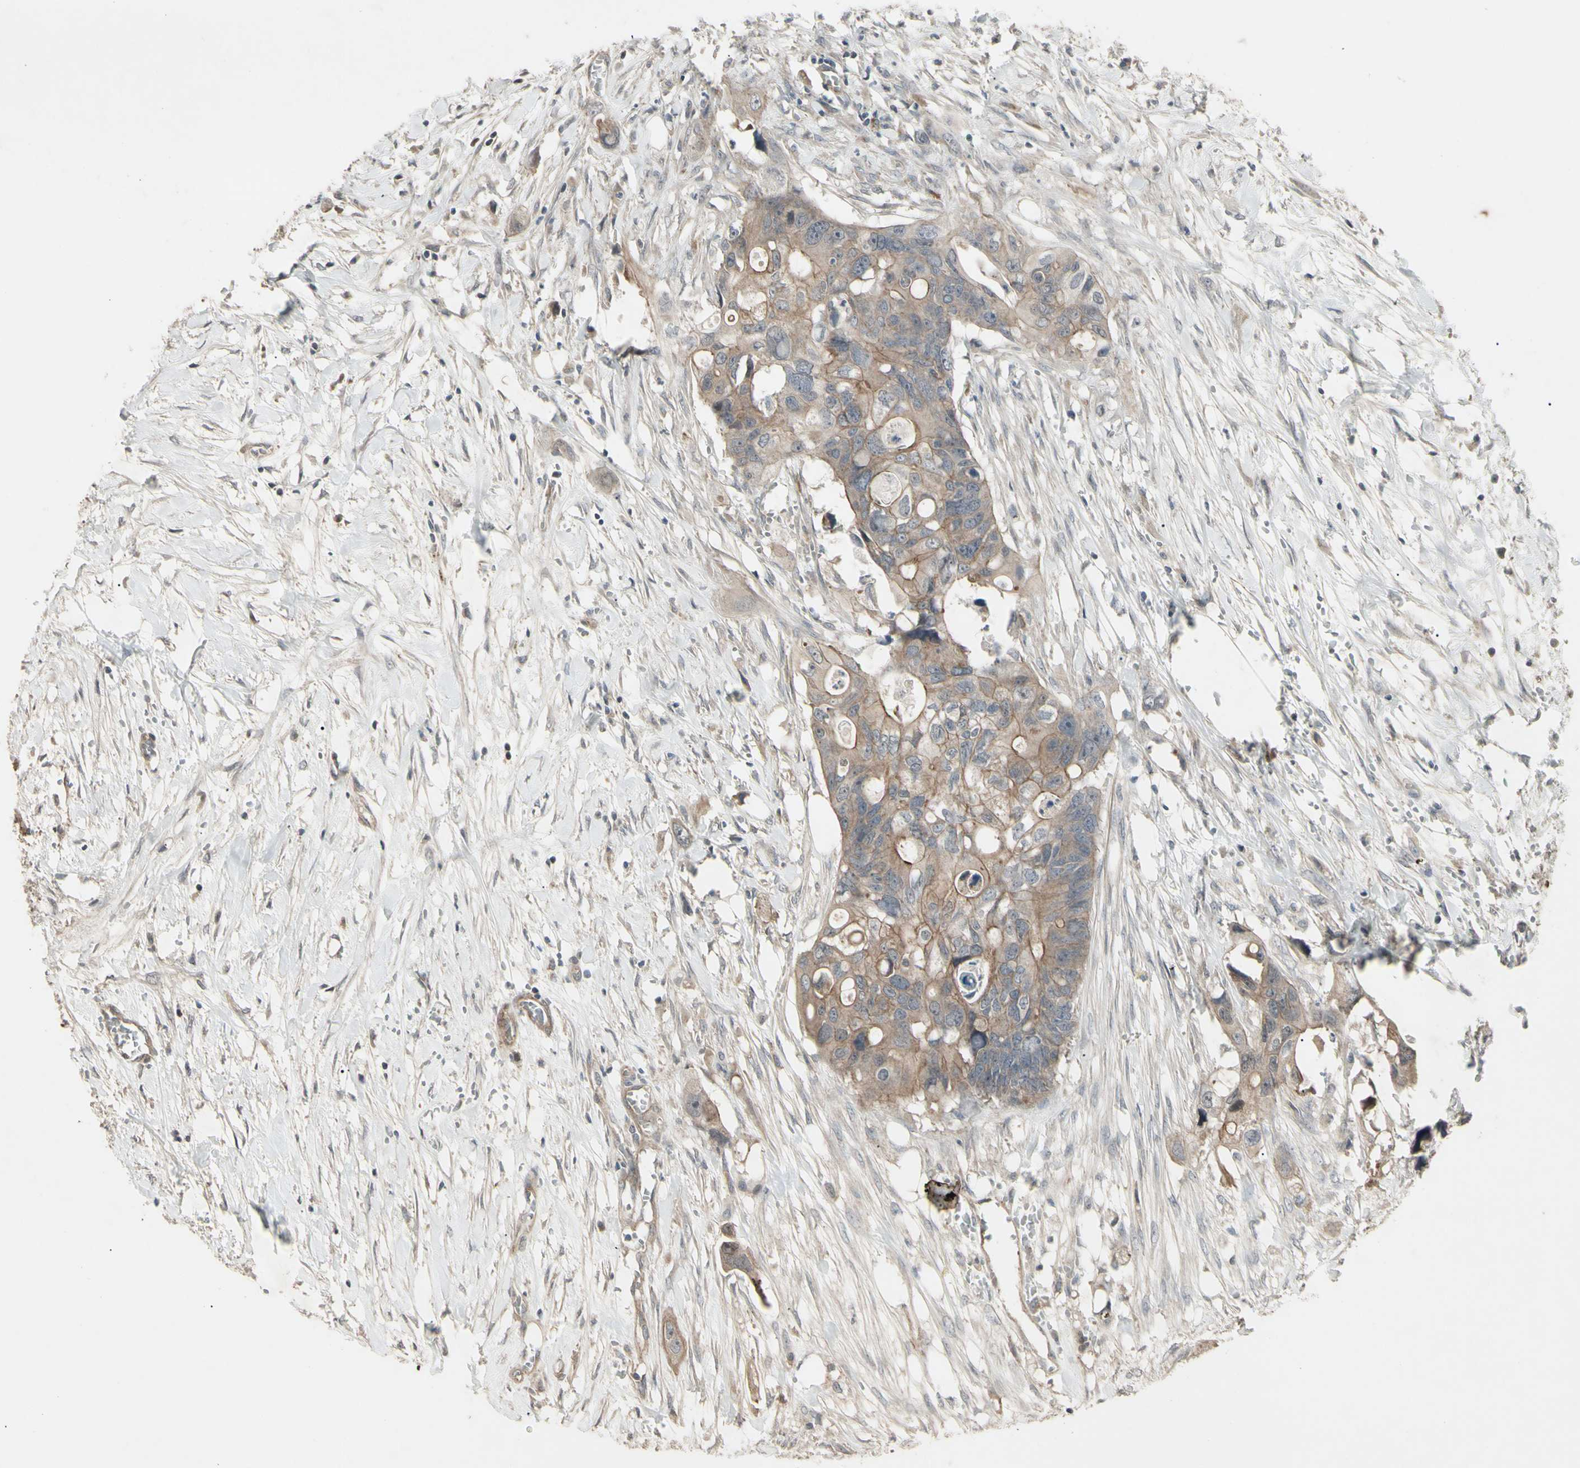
{"staining": {"intensity": "moderate", "quantity": ">75%", "location": "cytoplasmic/membranous"}, "tissue": "colorectal cancer", "cell_type": "Tumor cells", "image_type": "cancer", "snomed": [{"axis": "morphology", "description": "Adenocarcinoma, NOS"}, {"axis": "topography", "description": "Colon"}], "caption": "Moderate cytoplasmic/membranous expression for a protein is seen in about >75% of tumor cells of colorectal adenocarcinoma using immunohistochemistry.", "gene": "JAG1", "patient": {"sex": "female", "age": 57}}